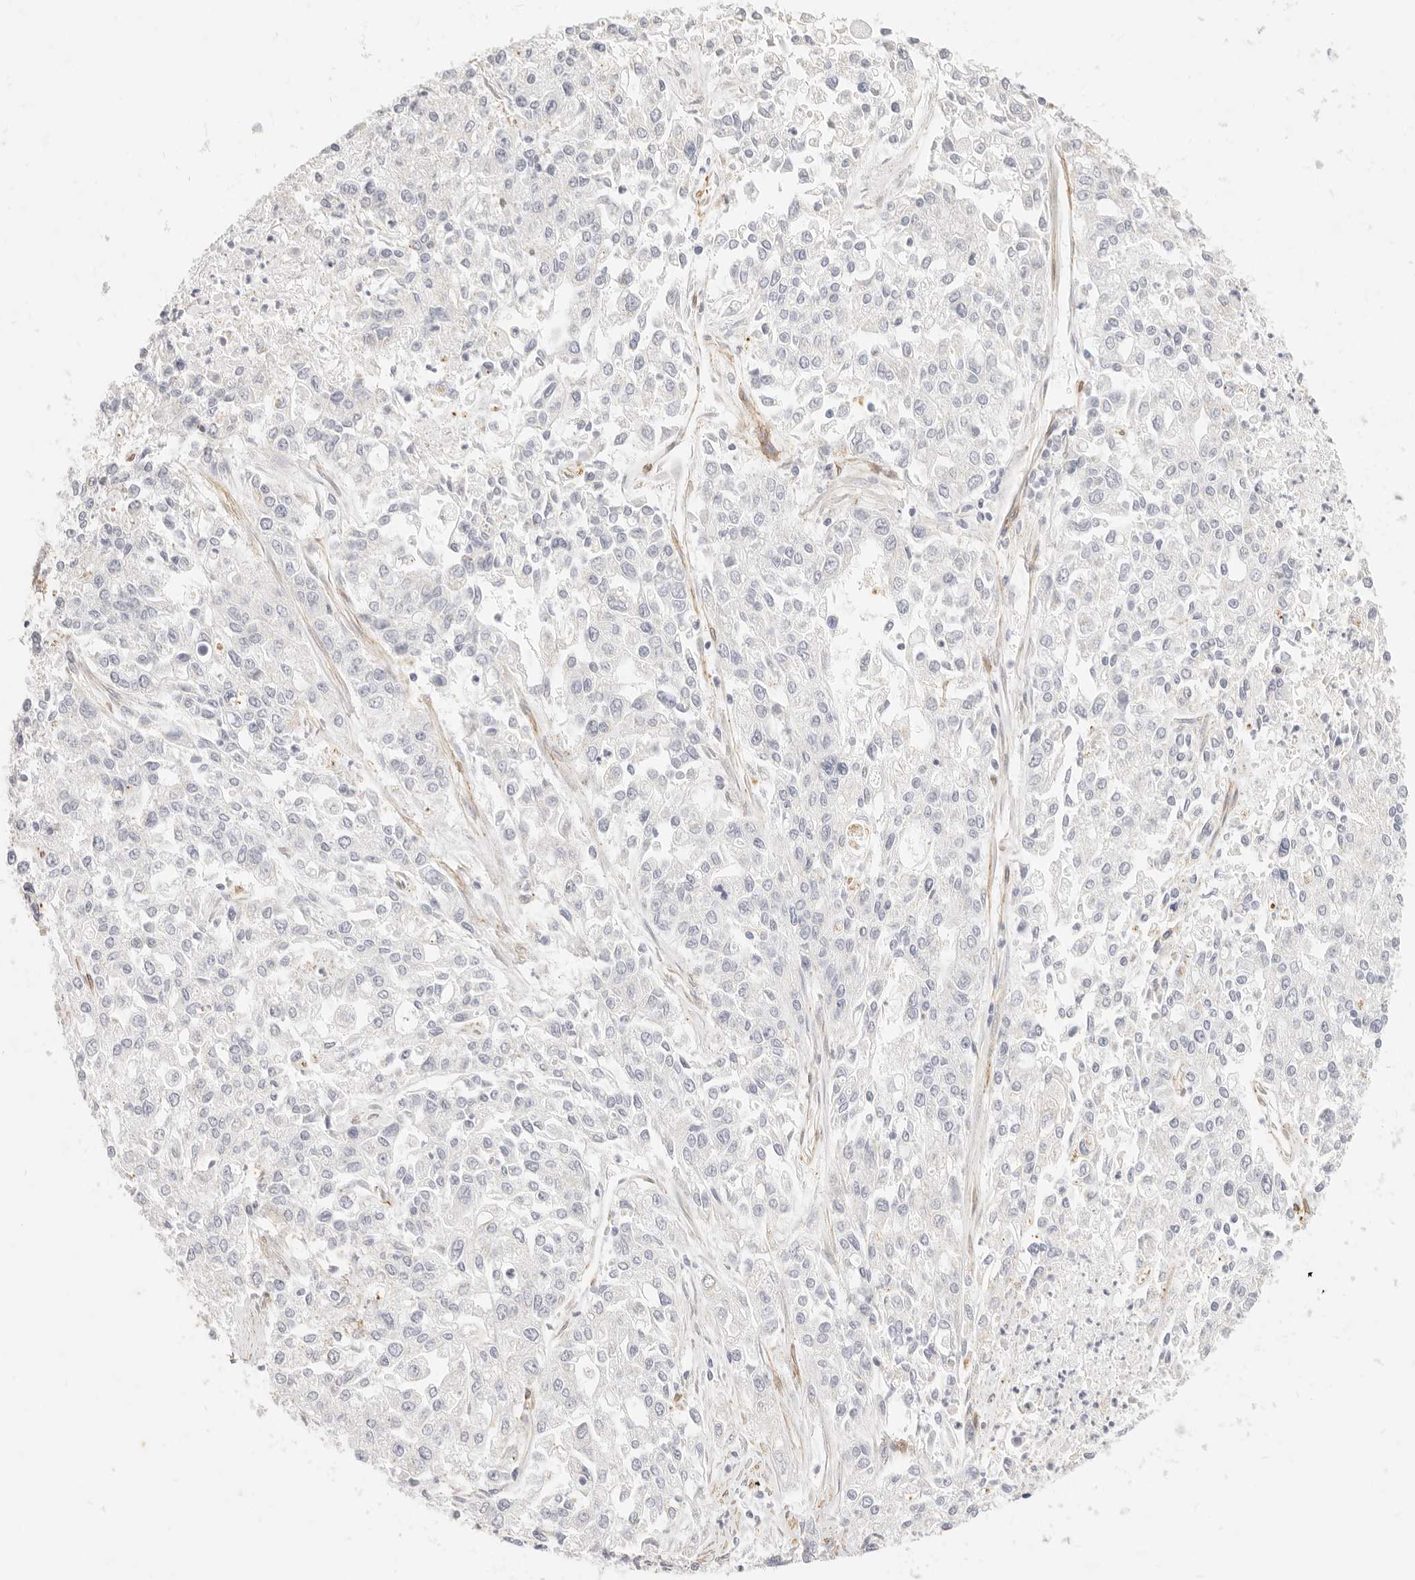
{"staining": {"intensity": "negative", "quantity": "none", "location": "none"}, "tissue": "endometrial cancer", "cell_type": "Tumor cells", "image_type": "cancer", "snomed": [{"axis": "morphology", "description": "Adenocarcinoma, NOS"}, {"axis": "topography", "description": "Endometrium"}], "caption": "Immunohistochemical staining of human endometrial adenocarcinoma demonstrates no significant expression in tumor cells.", "gene": "NUS1", "patient": {"sex": "female", "age": 49}}